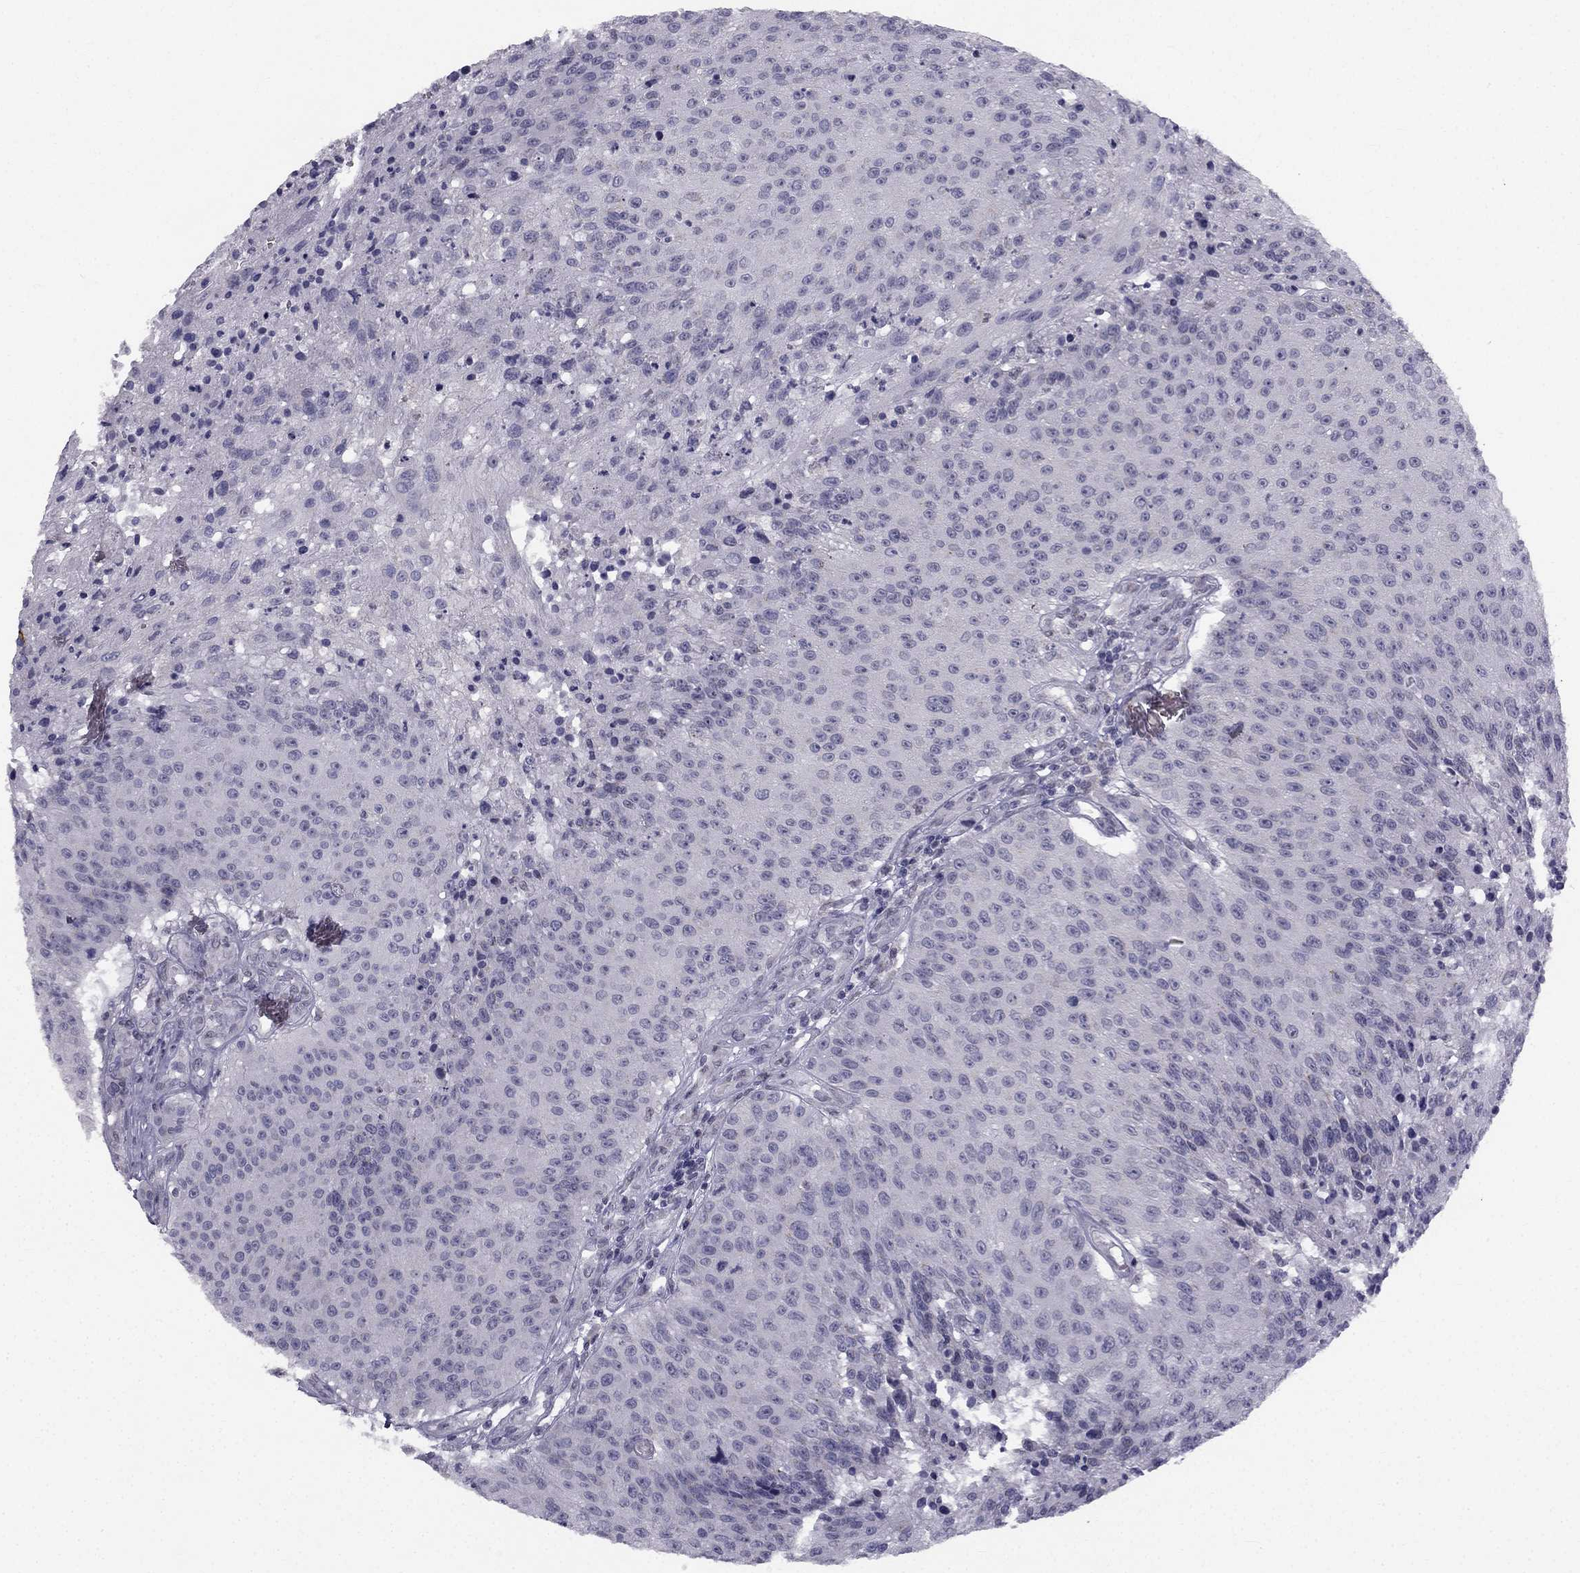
{"staining": {"intensity": "negative", "quantity": "none", "location": "none"}, "tissue": "urothelial cancer", "cell_type": "Tumor cells", "image_type": "cancer", "snomed": [{"axis": "morphology", "description": "Urothelial carcinoma, NOS"}, {"axis": "topography", "description": "Urinary bladder"}], "caption": "Human transitional cell carcinoma stained for a protein using immunohistochemistry (IHC) exhibits no positivity in tumor cells.", "gene": "TRPS1", "patient": {"sex": "male", "age": 55}}